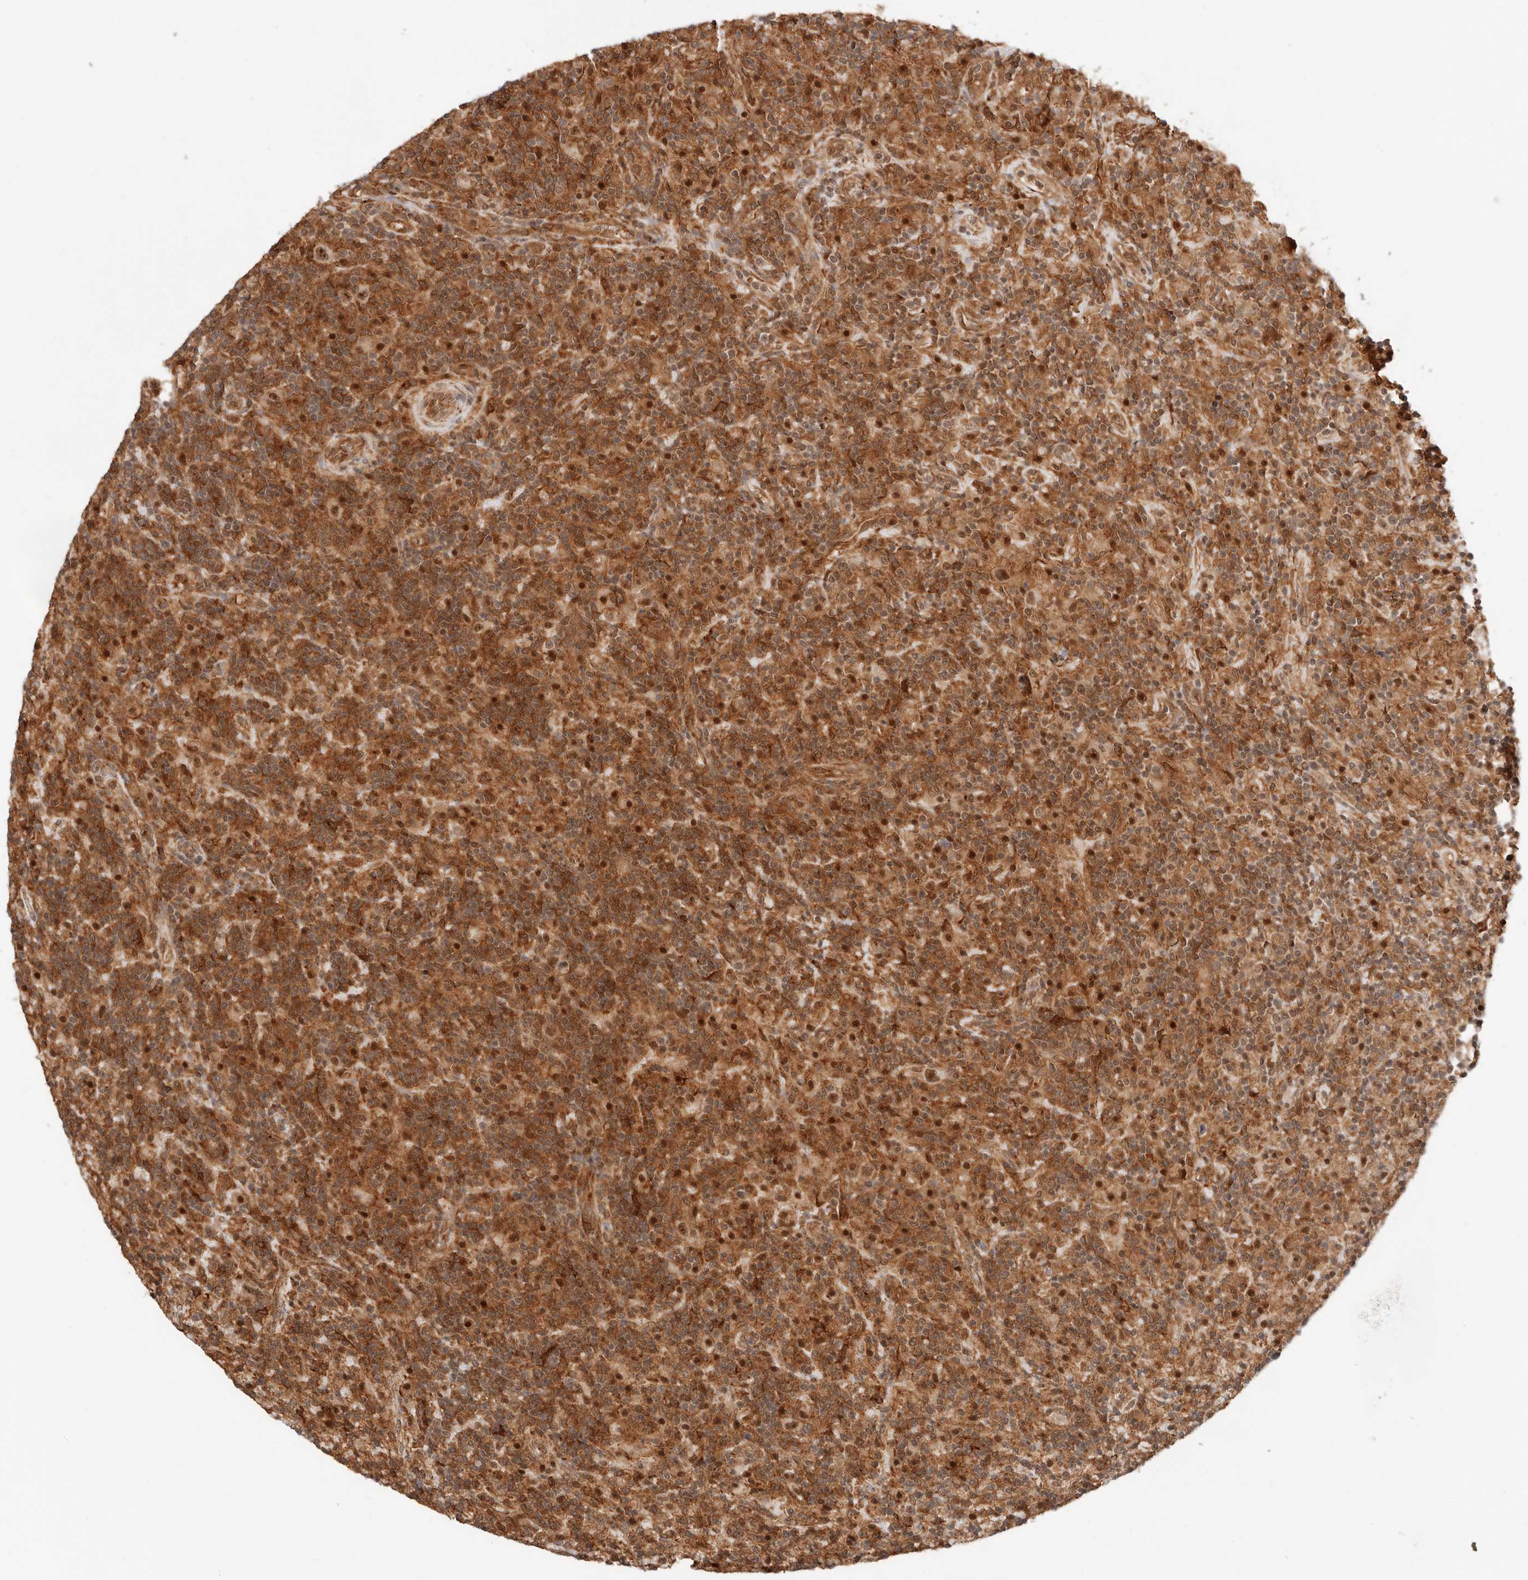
{"staining": {"intensity": "moderate", "quantity": ">75%", "location": "cytoplasmic/membranous,nuclear"}, "tissue": "lymphoma", "cell_type": "Tumor cells", "image_type": "cancer", "snomed": [{"axis": "morphology", "description": "Hodgkin's disease, NOS"}, {"axis": "topography", "description": "Lymph node"}], "caption": "Immunohistochemical staining of Hodgkin's disease shows moderate cytoplasmic/membranous and nuclear protein expression in about >75% of tumor cells. The protein is shown in brown color, while the nuclei are stained blue.", "gene": "HEXD", "patient": {"sex": "male", "age": 70}}